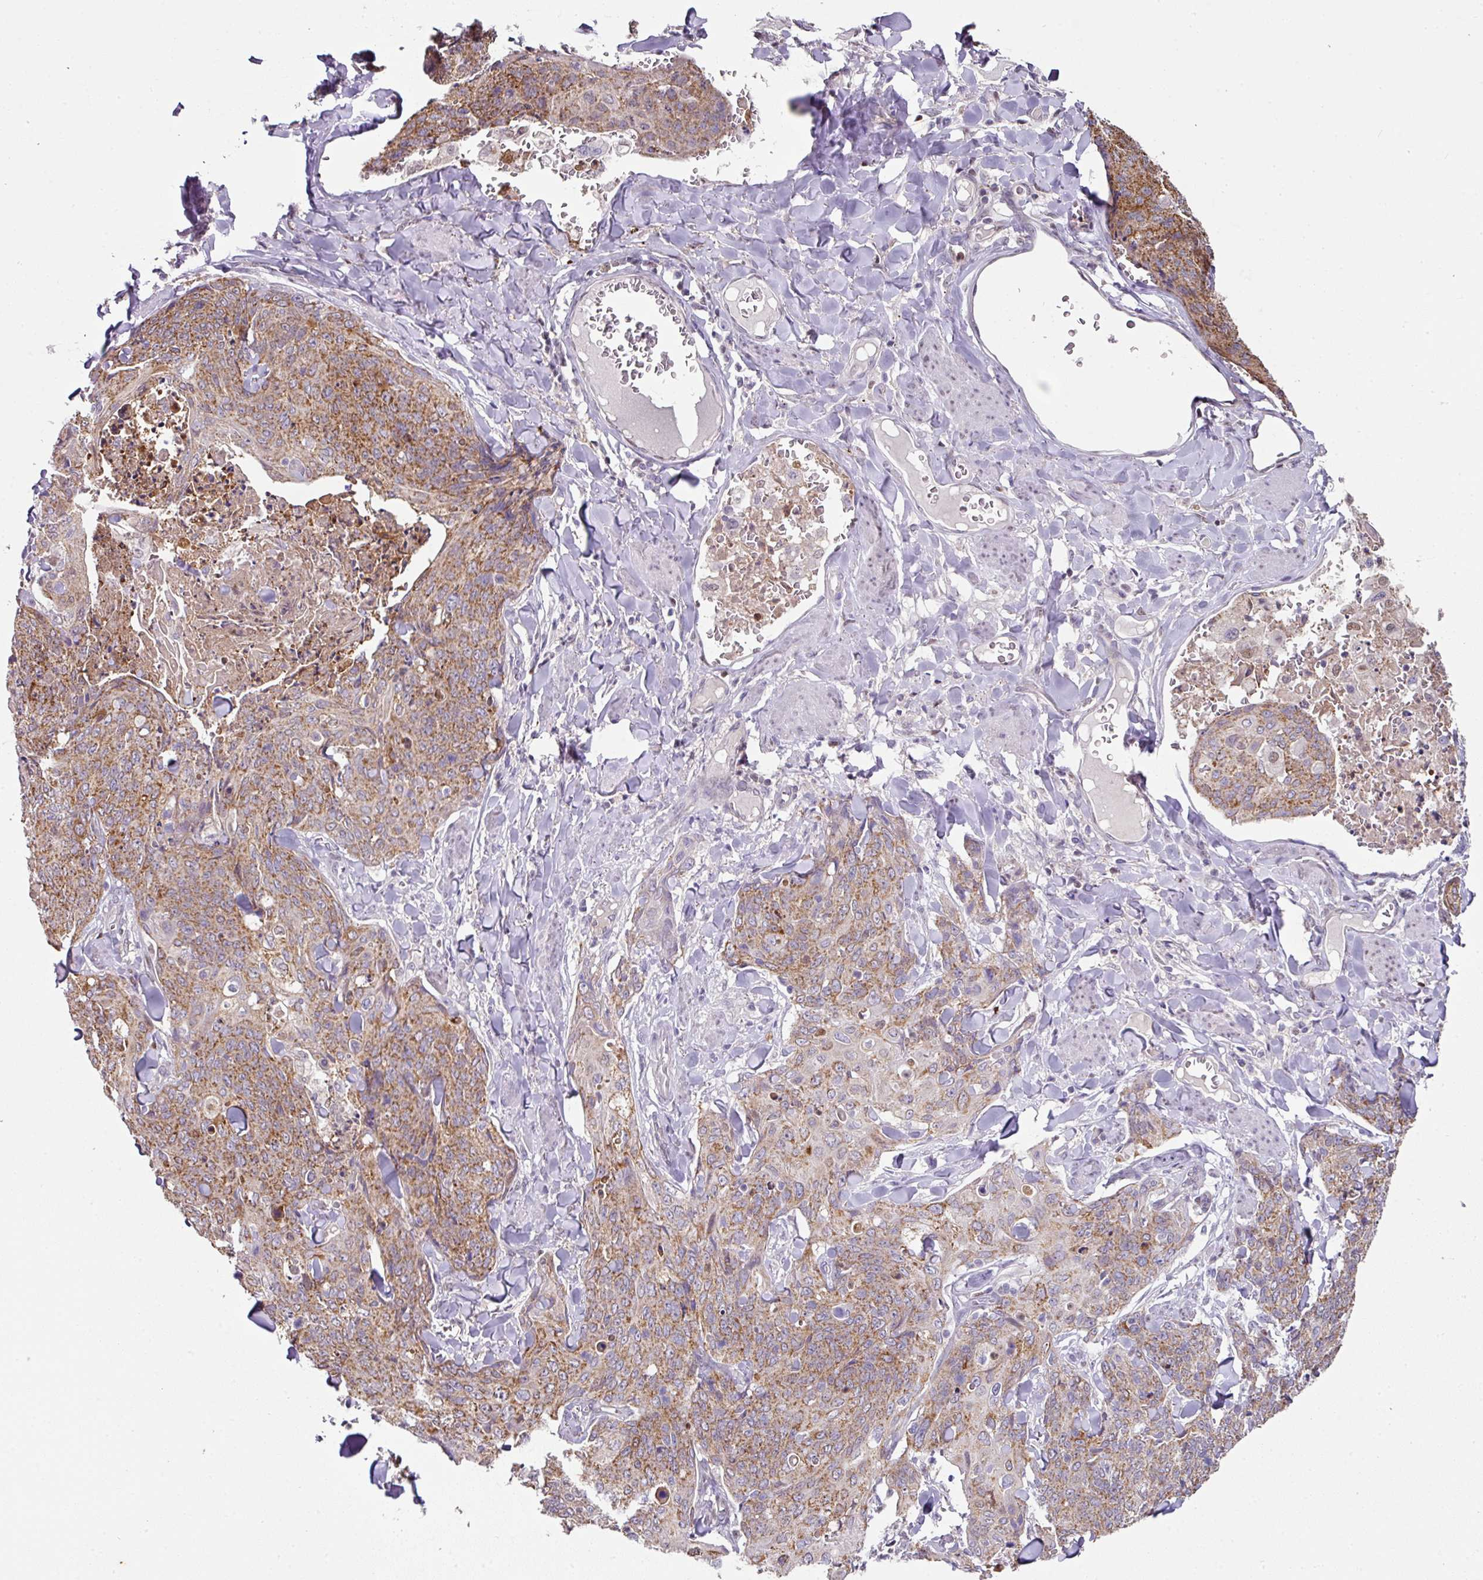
{"staining": {"intensity": "moderate", "quantity": ">75%", "location": "cytoplasmic/membranous"}, "tissue": "skin cancer", "cell_type": "Tumor cells", "image_type": "cancer", "snomed": [{"axis": "morphology", "description": "Squamous cell carcinoma, NOS"}, {"axis": "topography", "description": "Skin"}, {"axis": "topography", "description": "Vulva"}], "caption": "Skin cancer tissue exhibits moderate cytoplasmic/membranous positivity in approximately >75% of tumor cells", "gene": "ANKRD18A", "patient": {"sex": "female", "age": 85}}